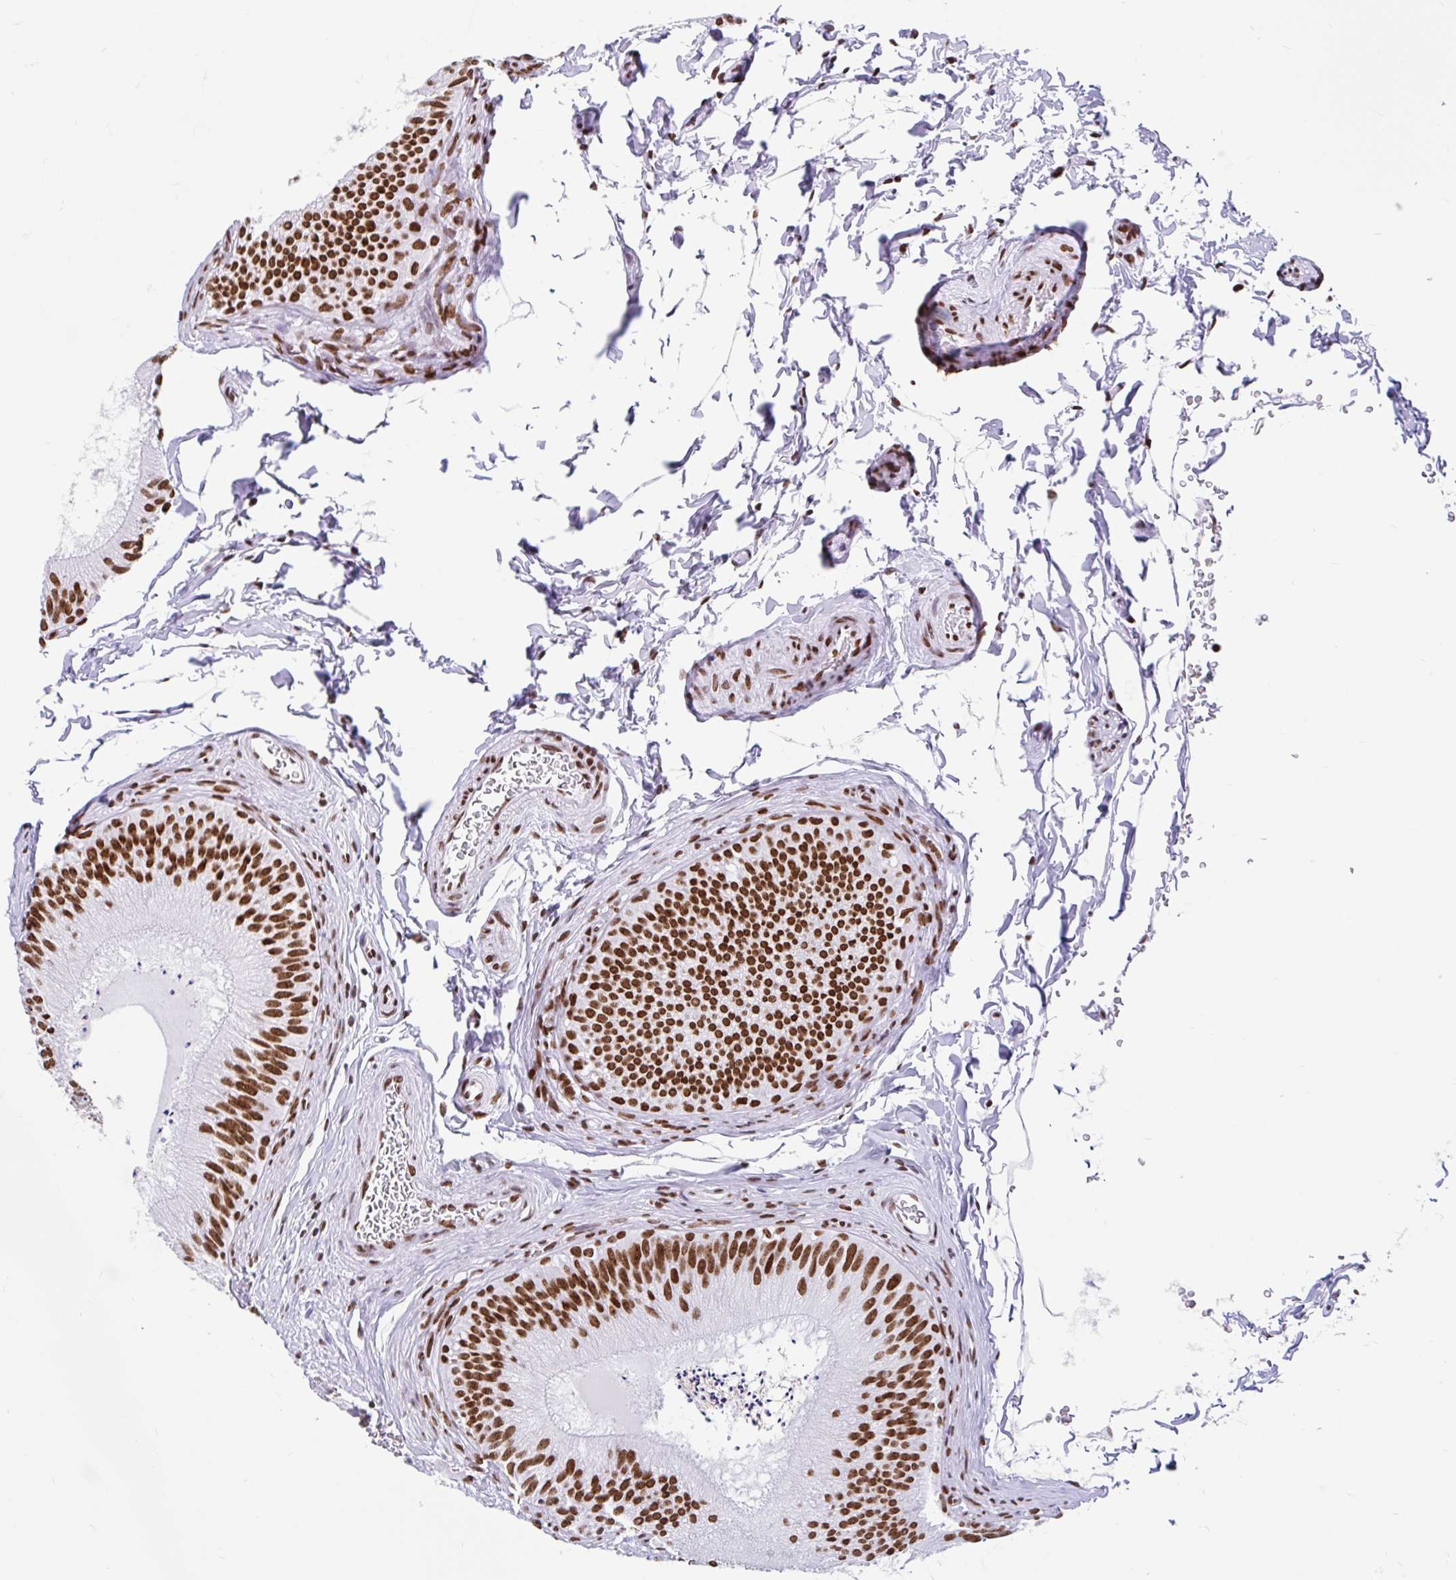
{"staining": {"intensity": "strong", "quantity": ">75%", "location": "nuclear"}, "tissue": "epididymis", "cell_type": "Glandular cells", "image_type": "normal", "snomed": [{"axis": "morphology", "description": "Normal tissue, NOS"}, {"axis": "topography", "description": "Epididymis"}], "caption": "High-magnification brightfield microscopy of benign epididymis stained with DAB (brown) and counterstained with hematoxylin (blue). glandular cells exhibit strong nuclear positivity is seen in approximately>75% of cells. The staining was performed using DAB to visualize the protein expression in brown, while the nuclei were stained in blue with hematoxylin (Magnification: 20x).", "gene": "KHDRBS1", "patient": {"sex": "male", "age": 24}}